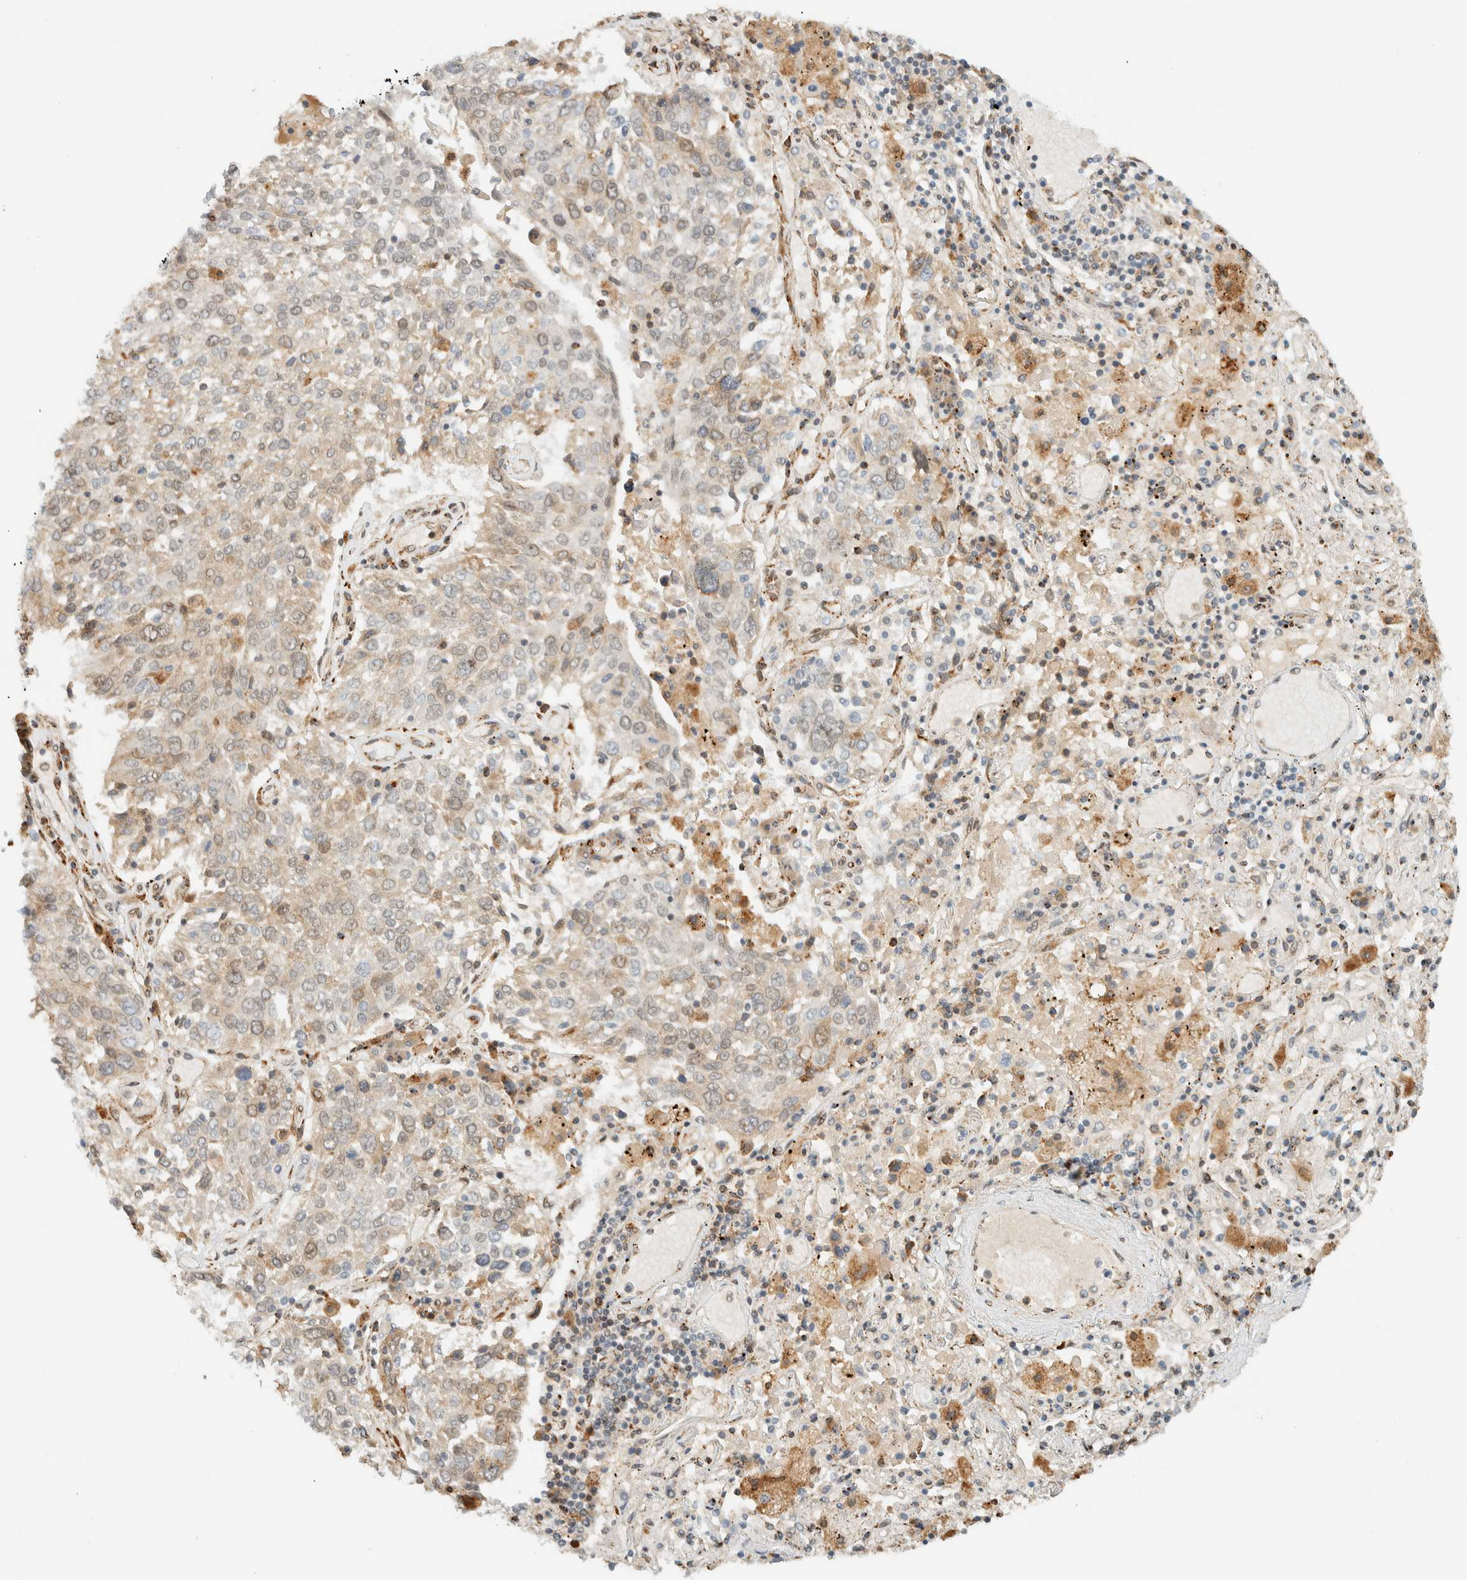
{"staining": {"intensity": "weak", "quantity": "25%-75%", "location": "cytoplasmic/membranous"}, "tissue": "lung cancer", "cell_type": "Tumor cells", "image_type": "cancer", "snomed": [{"axis": "morphology", "description": "Squamous cell carcinoma, NOS"}, {"axis": "topography", "description": "Lung"}], "caption": "This photomicrograph shows lung cancer (squamous cell carcinoma) stained with IHC to label a protein in brown. The cytoplasmic/membranous of tumor cells show weak positivity for the protein. Nuclei are counter-stained blue.", "gene": "ITPRID1", "patient": {"sex": "male", "age": 65}}